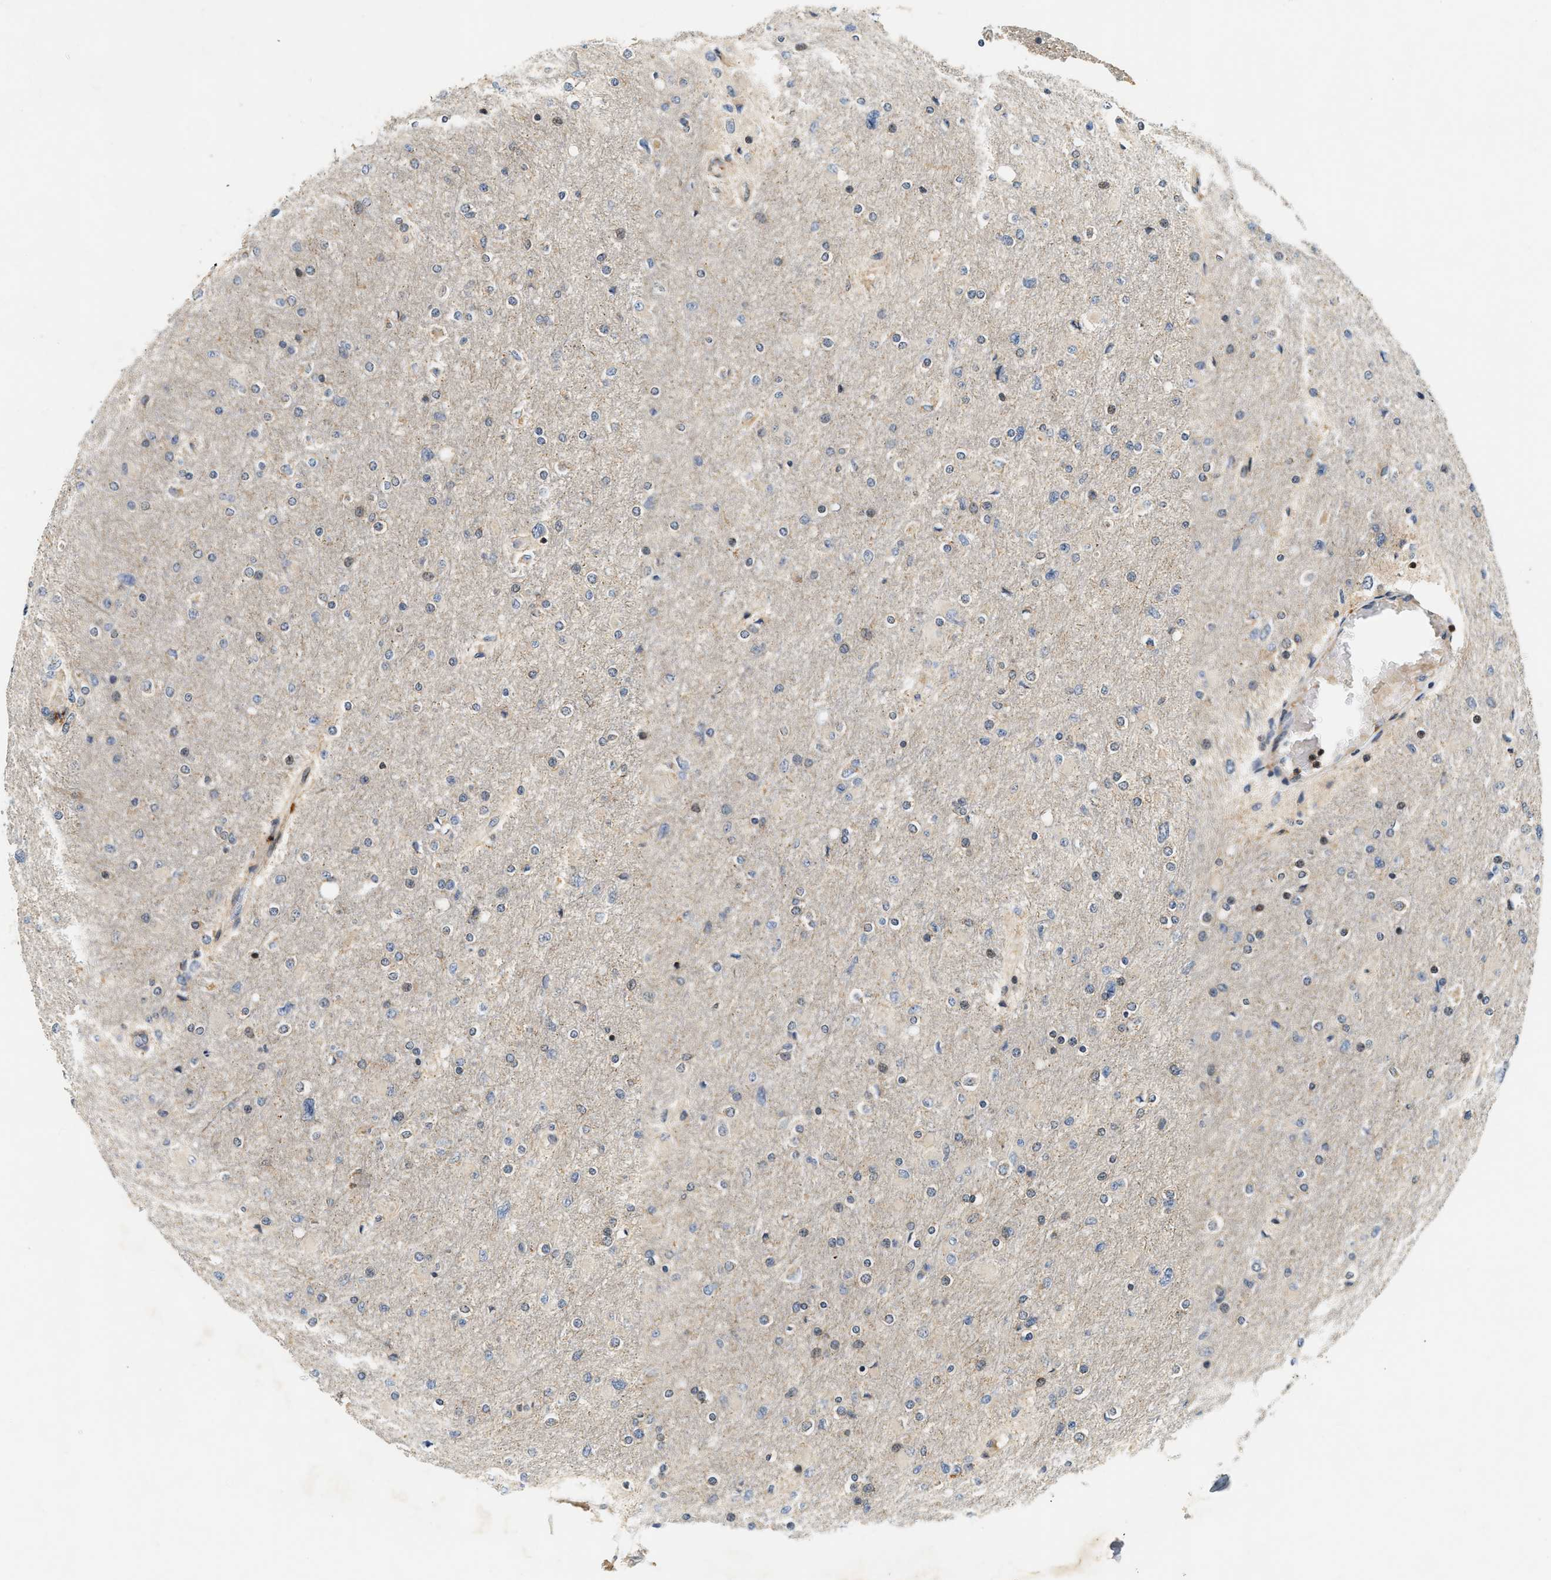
{"staining": {"intensity": "negative", "quantity": "none", "location": "none"}, "tissue": "glioma", "cell_type": "Tumor cells", "image_type": "cancer", "snomed": [{"axis": "morphology", "description": "Glioma, malignant, High grade"}, {"axis": "topography", "description": "Cerebral cortex"}], "caption": "This histopathology image is of glioma stained with immunohistochemistry (IHC) to label a protein in brown with the nuclei are counter-stained blue. There is no staining in tumor cells.", "gene": "SAMD9", "patient": {"sex": "female", "age": 36}}